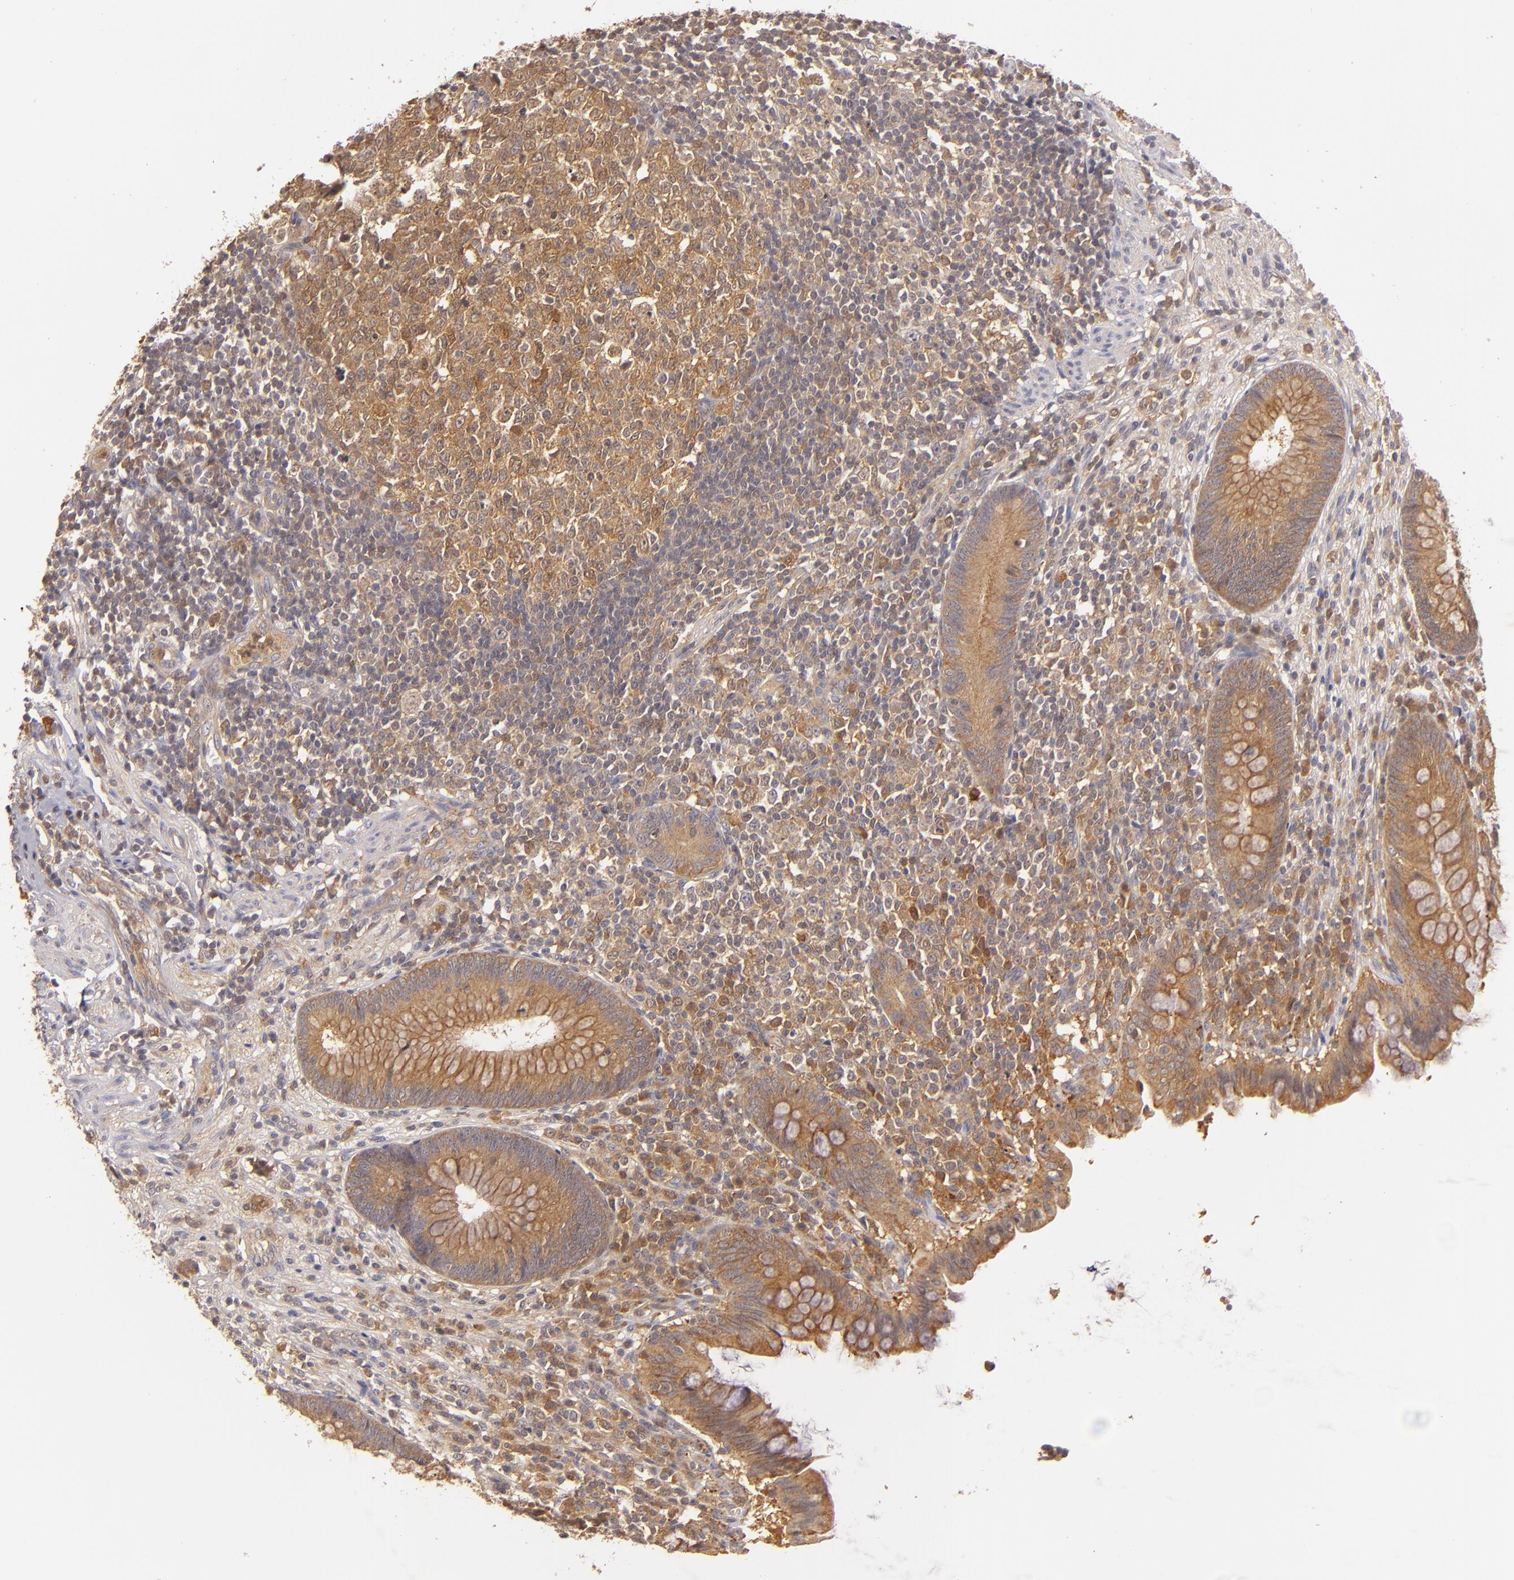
{"staining": {"intensity": "strong", "quantity": ">75%", "location": "cytoplasmic/membranous"}, "tissue": "appendix", "cell_type": "Glandular cells", "image_type": "normal", "snomed": [{"axis": "morphology", "description": "Normal tissue, NOS"}, {"axis": "topography", "description": "Appendix"}], "caption": "DAB immunohistochemical staining of unremarkable human appendix reveals strong cytoplasmic/membranous protein expression in about >75% of glandular cells. (brown staining indicates protein expression, while blue staining denotes nuclei).", "gene": "PRKCD", "patient": {"sex": "female", "age": 66}}